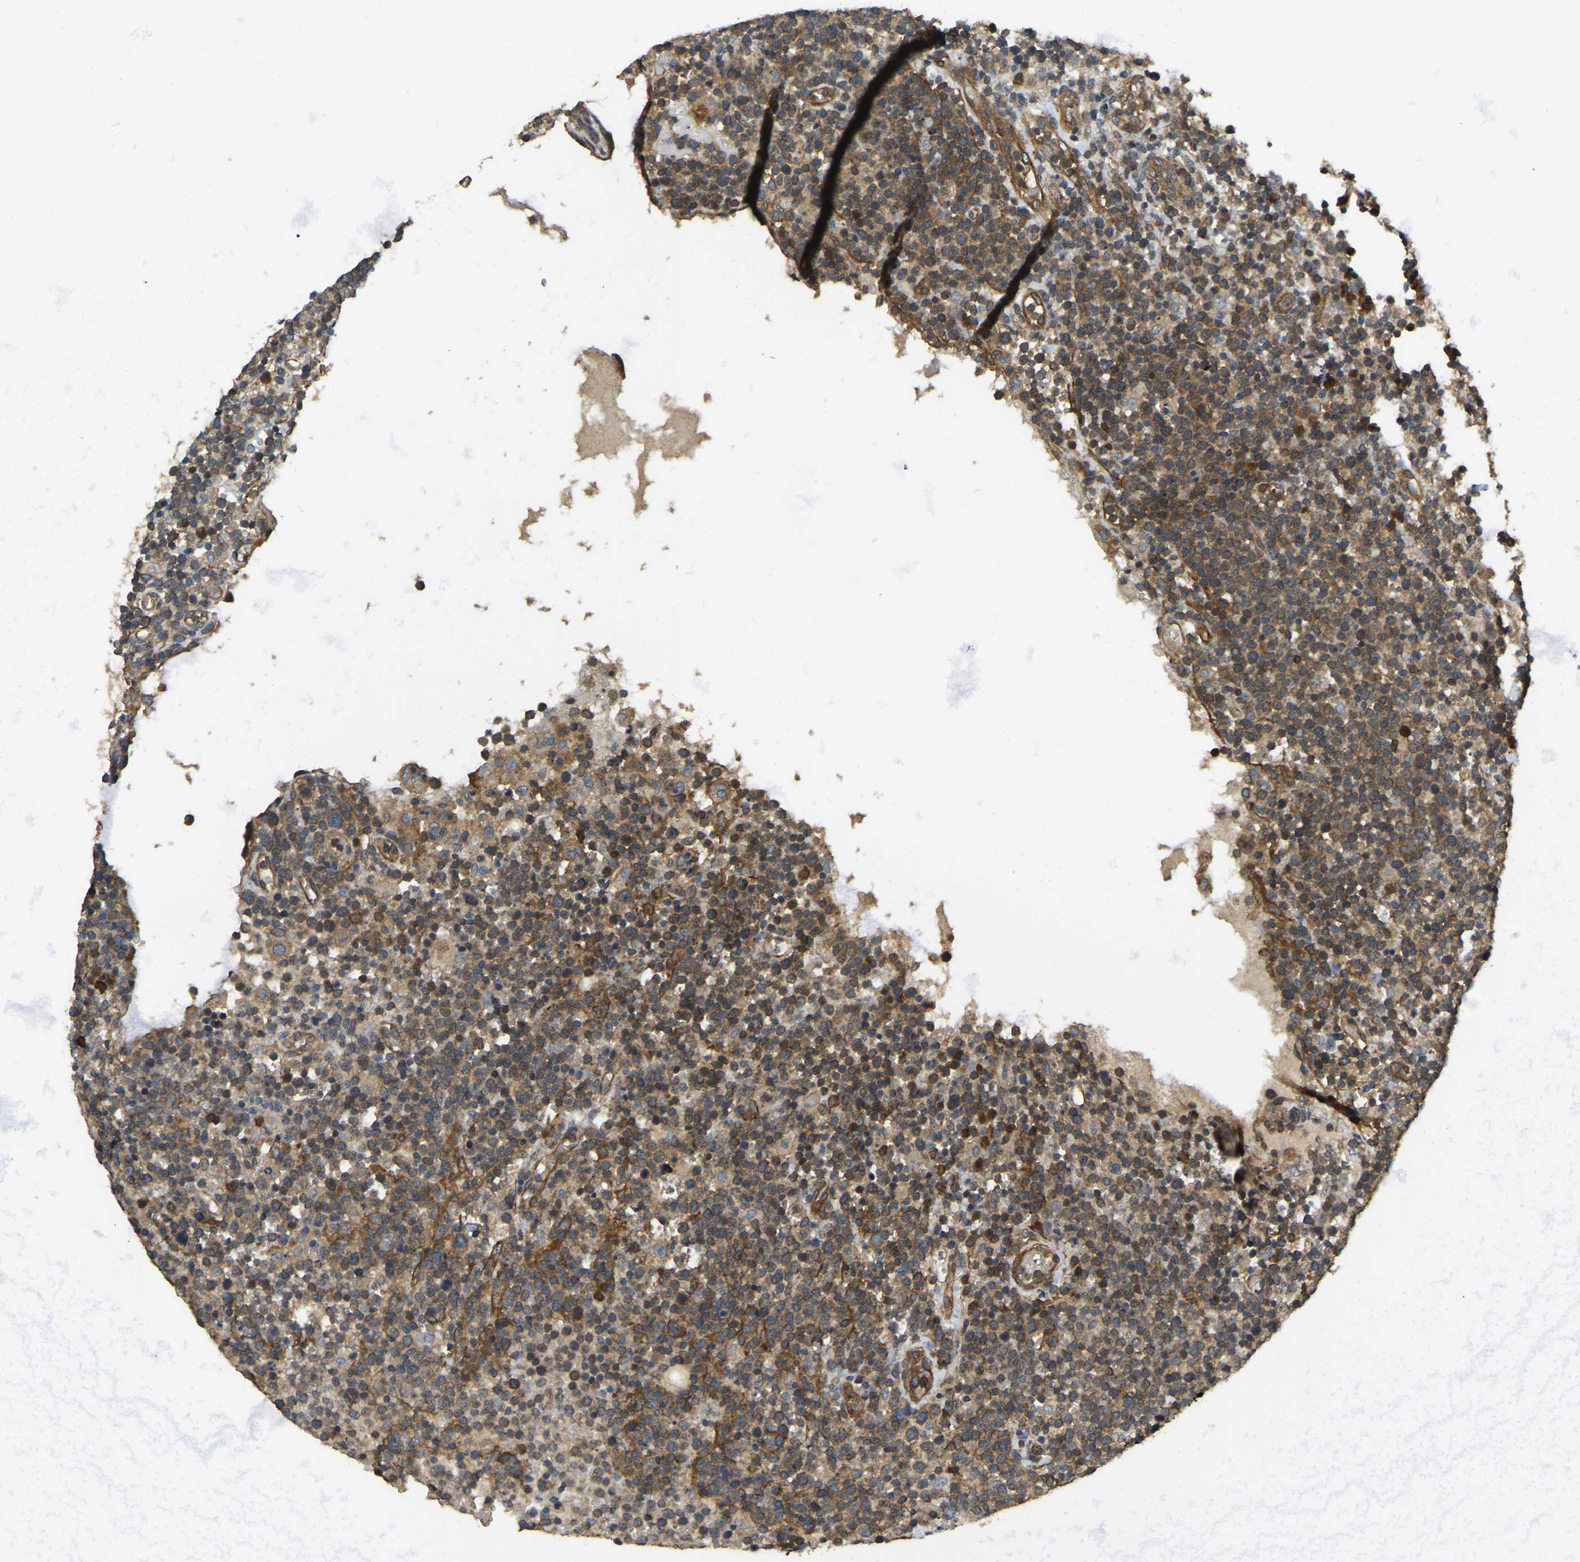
{"staining": {"intensity": "moderate", "quantity": ">75%", "location": "cytoplasmic/membranous"}, "tissue": "lymphoma", "cell_type": "Tumor cells", "image_type": "cancer", "snomed": [{"axis": "morphology", "description": "Malignant lymphoma, non-Hodgkin's type, High grade"}, {"axis": "topography", "description": "Lymph node"}], "caption": "Protein staining of malignant lymphoma, non-Hodgkin's type (high-grade) tissue exhibits moderate cytoplasmic/membranous positivity in approximately >75% of tumor cells. (DAB IHC with brightfield microscopy, high magnification).", "gene": "ERGIC1", "patient": {"sex": "male", "age": 61}}